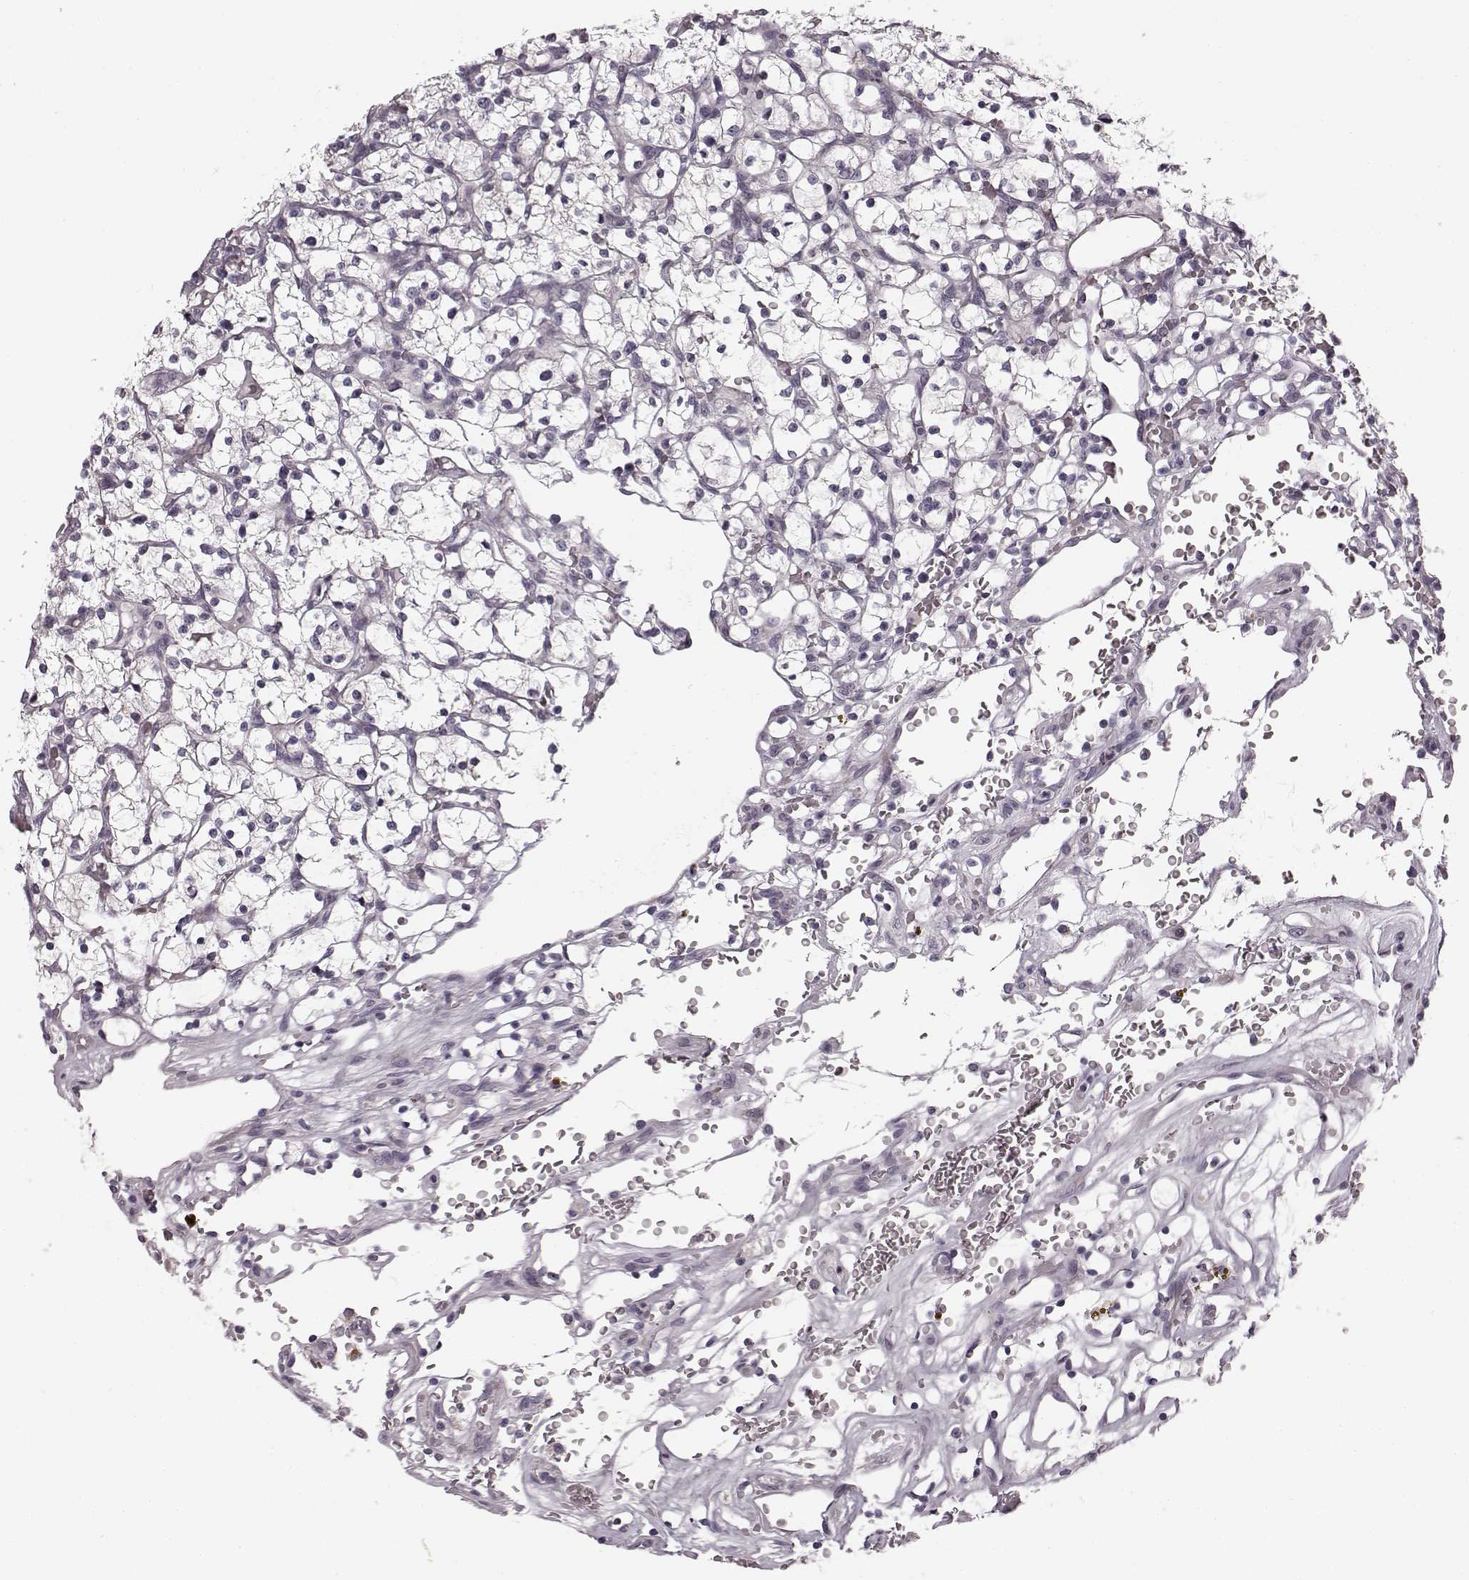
{"staining": {"intensity": "negative", "quantity": "none", "location": "none"}, "tissue": "renal cancer", "cell_type": "Tumor cells", "image_type": "cancer", "snomed": [{"axis": "morphology", "description": "Adenocarcinoma, NOS"}, {"axis": "topography", "description": "Kidney"}], "caption": "IHC micrograph of neoplastic tissue: human renal cancer stained with DAB (3,3'-diaminobenzidine) demonstrates no significant protein positivity in tumor cells. (Immunohistochemistry (ihc), brightfield microscopy, high magnification).", "gene": "FAM234B", "patient": {"sex": "female", "age": 64}}